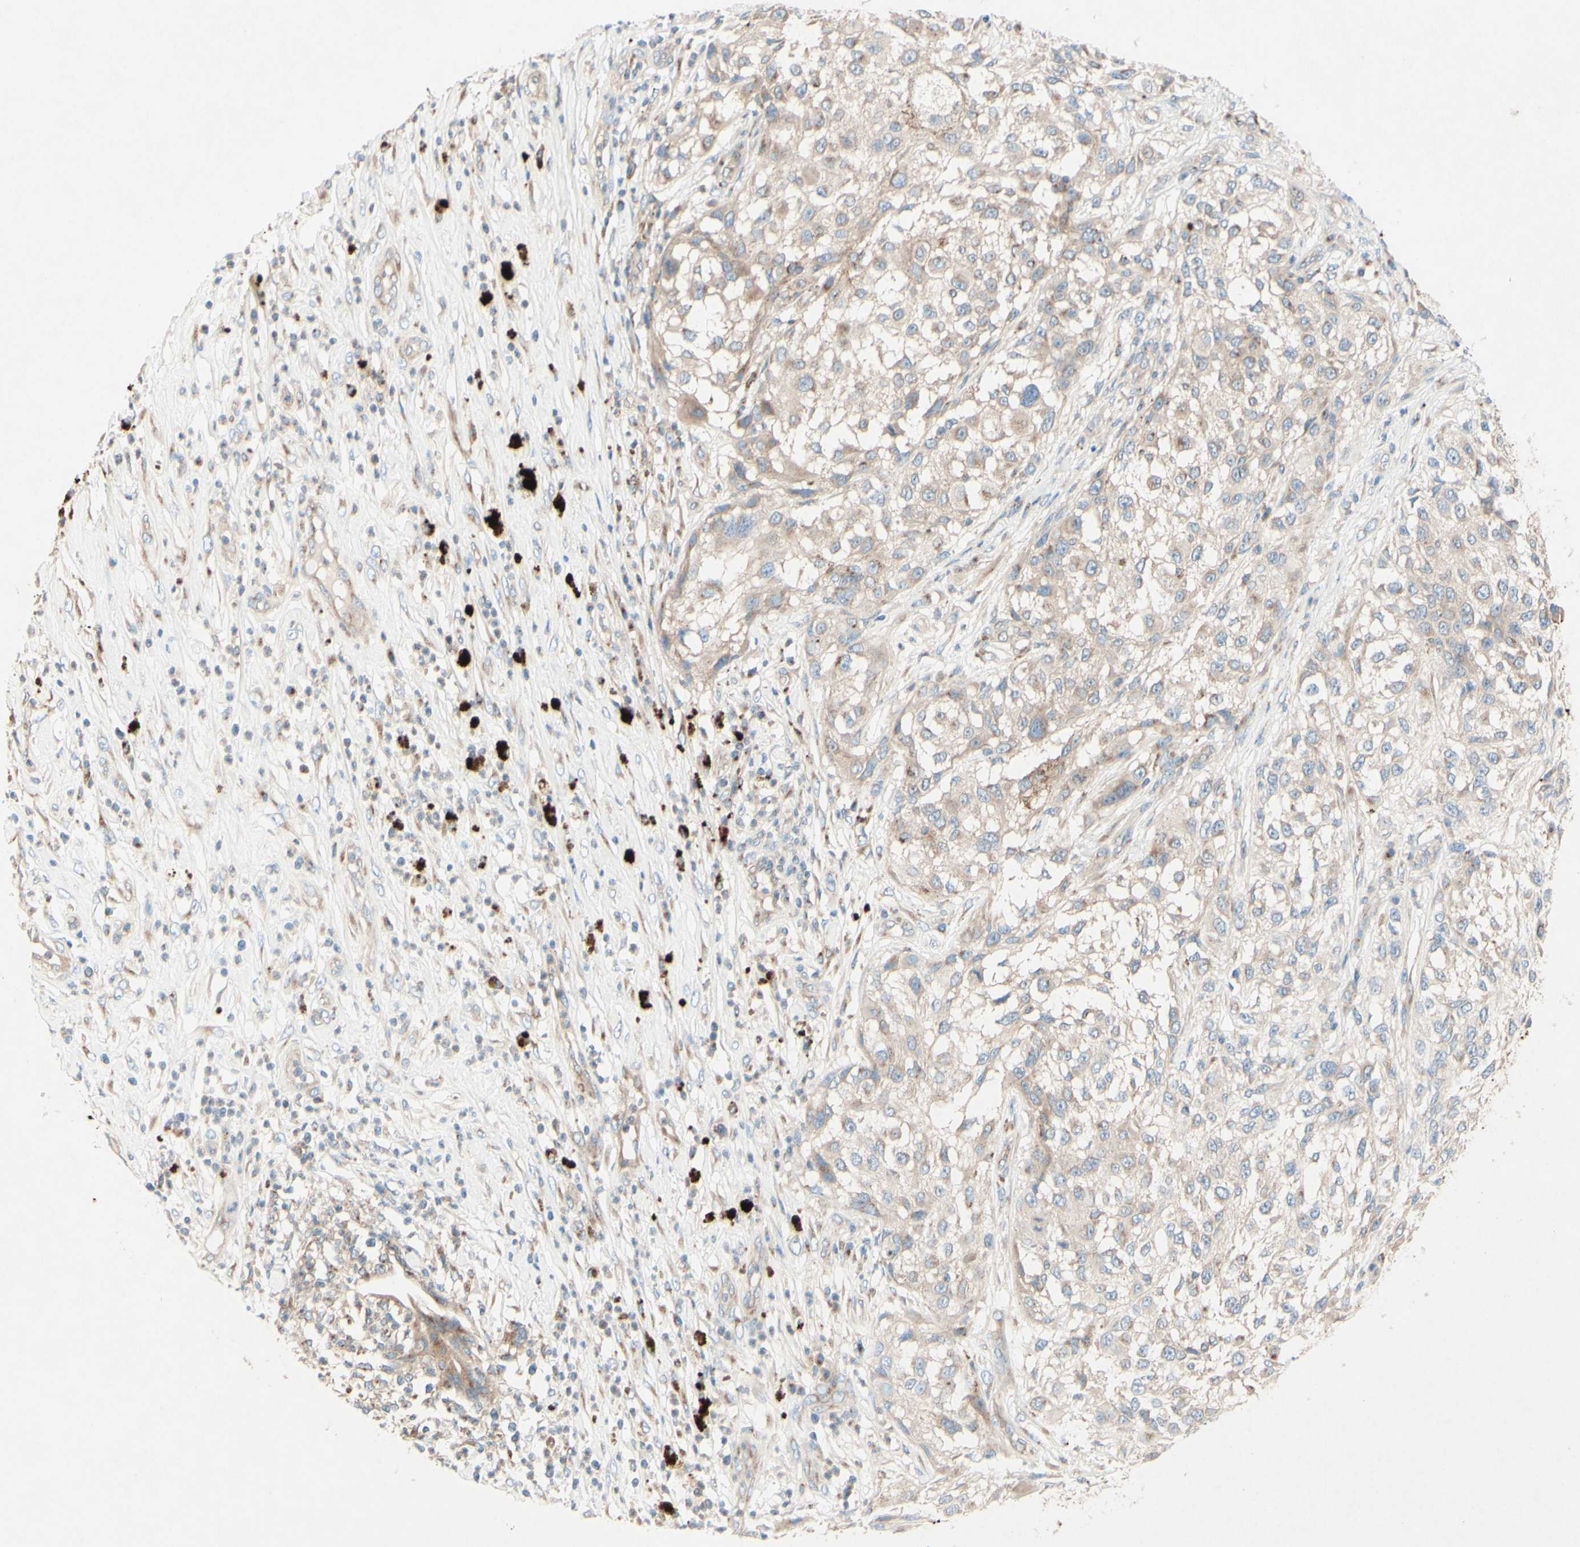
{"staining": {"intensity": "weak", "quantity": ">75%", "location": "cytoplasmic/membranous"}, "tissue": "melanoma", "cell_type": "Tumor cells", "image_type": "cancer", "snomed": [{"axis": "morphology", "description": "Necrosis, NOS"}, {"axis": "morphology", "description": "Malignant melanoma, NOS"}, {"axis": "topography", "description": "Skin"}], "caption": "Immunohistochemistry photomicrograph of neoplastic tissue: melanoma stained using immunohistochemistry shows low levels of weak protein expression localized specifically in the cytoplasmic/membranous of tumor cells, appearing as a cytoplasmic/membranous brown color.", "gene": "MTM1", "patient": {"sex": "female", "age": 87}}